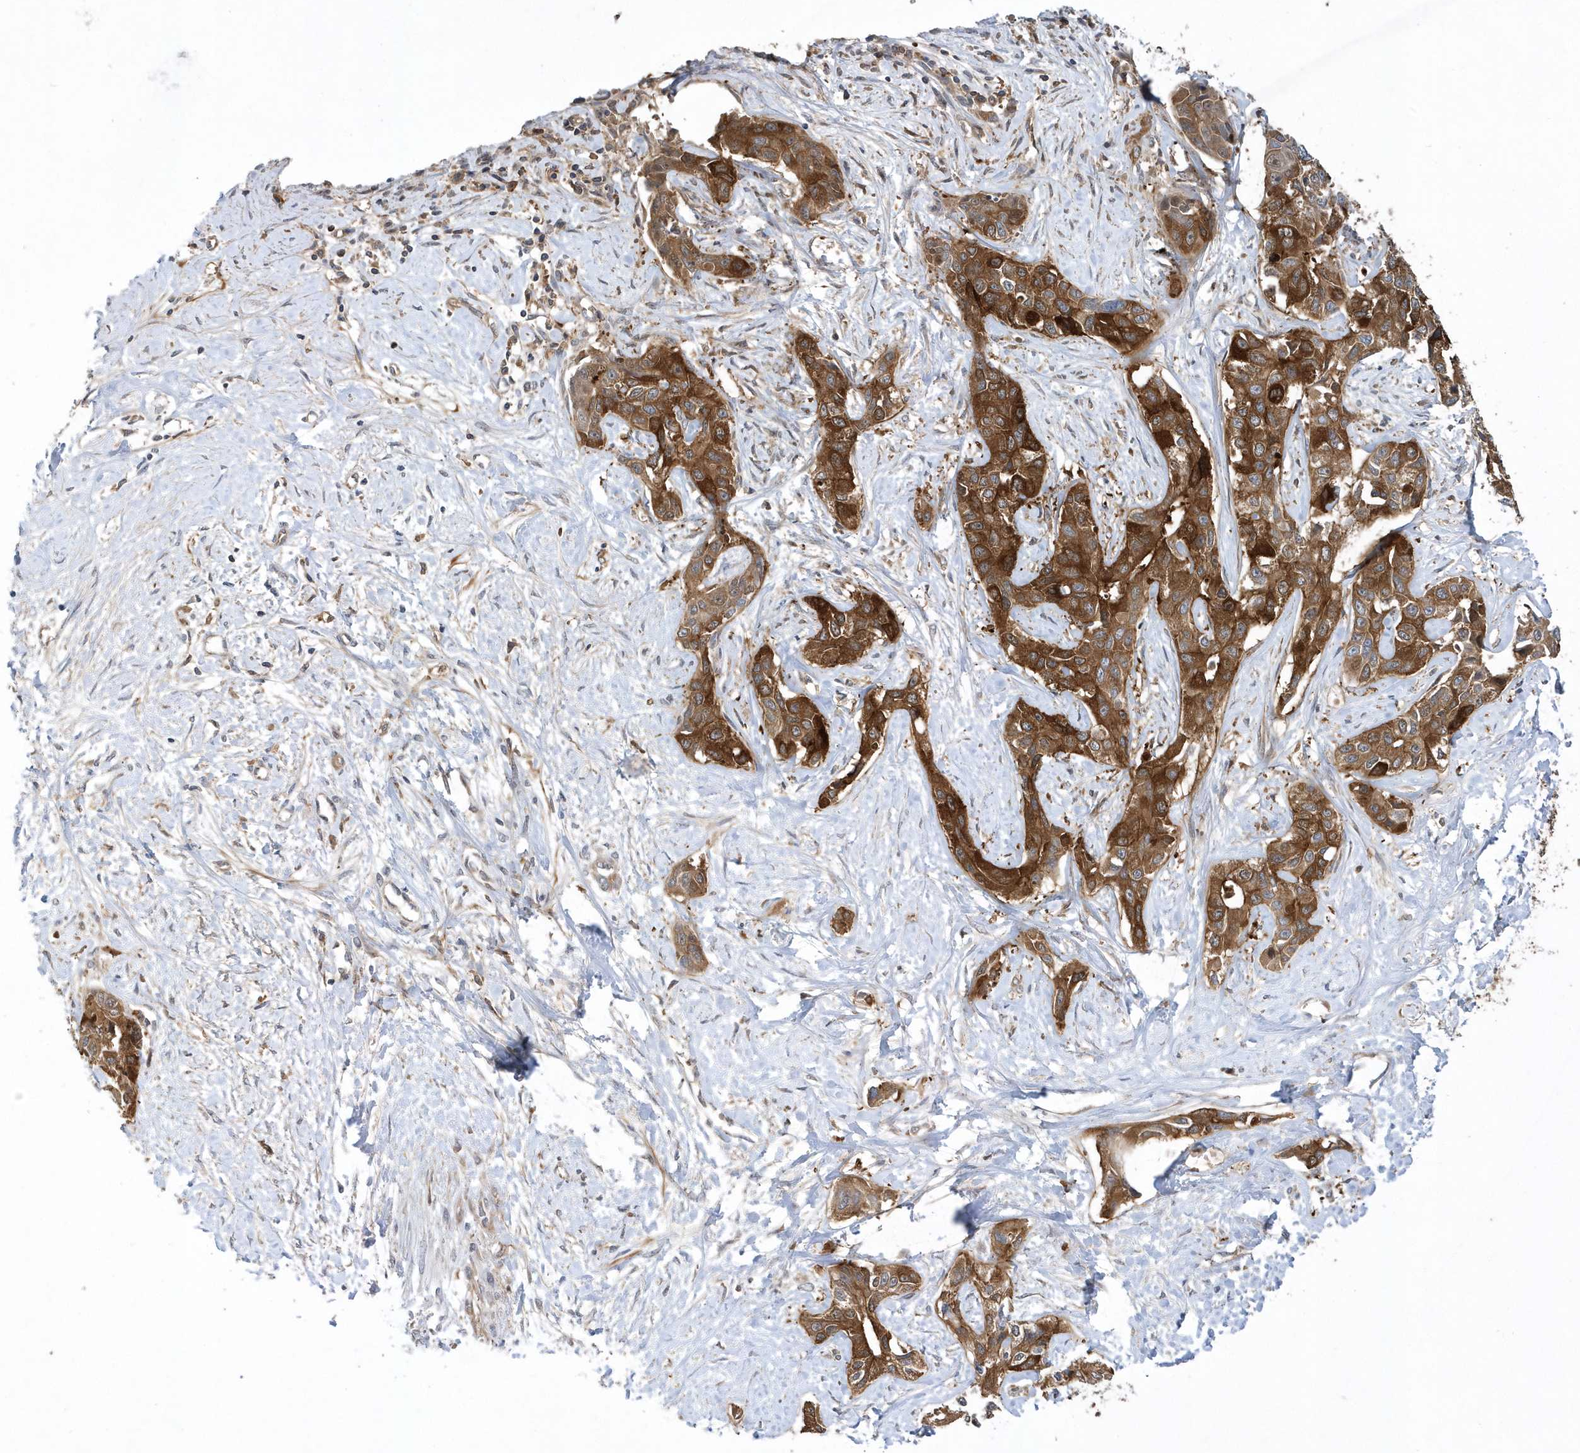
{"staining": {"intensity": "moderate", "quantity": ">75%", "location": "cytoplasmic/membranous"}, "tissue": "liver cancer", "cell_type": "Tumor cells", "image_type": "cancer", "snomed": [{"axis": "morphology", "description": "Cholangiocarcinoma"}, {"axis": "topography", "description": "Liver"}], "caption": "Protein staining reveals moderate cytoplasmic/membranous staining in about >75% of tumor cells in liver cancer. The staining was performed using DAB to visualize the protein expression in brown, while the nuclei were stained in blue with hematoxylin (Magnification: 20x).", "gene": "PAICS", "patient": {"sex": "male", "age": 59}}